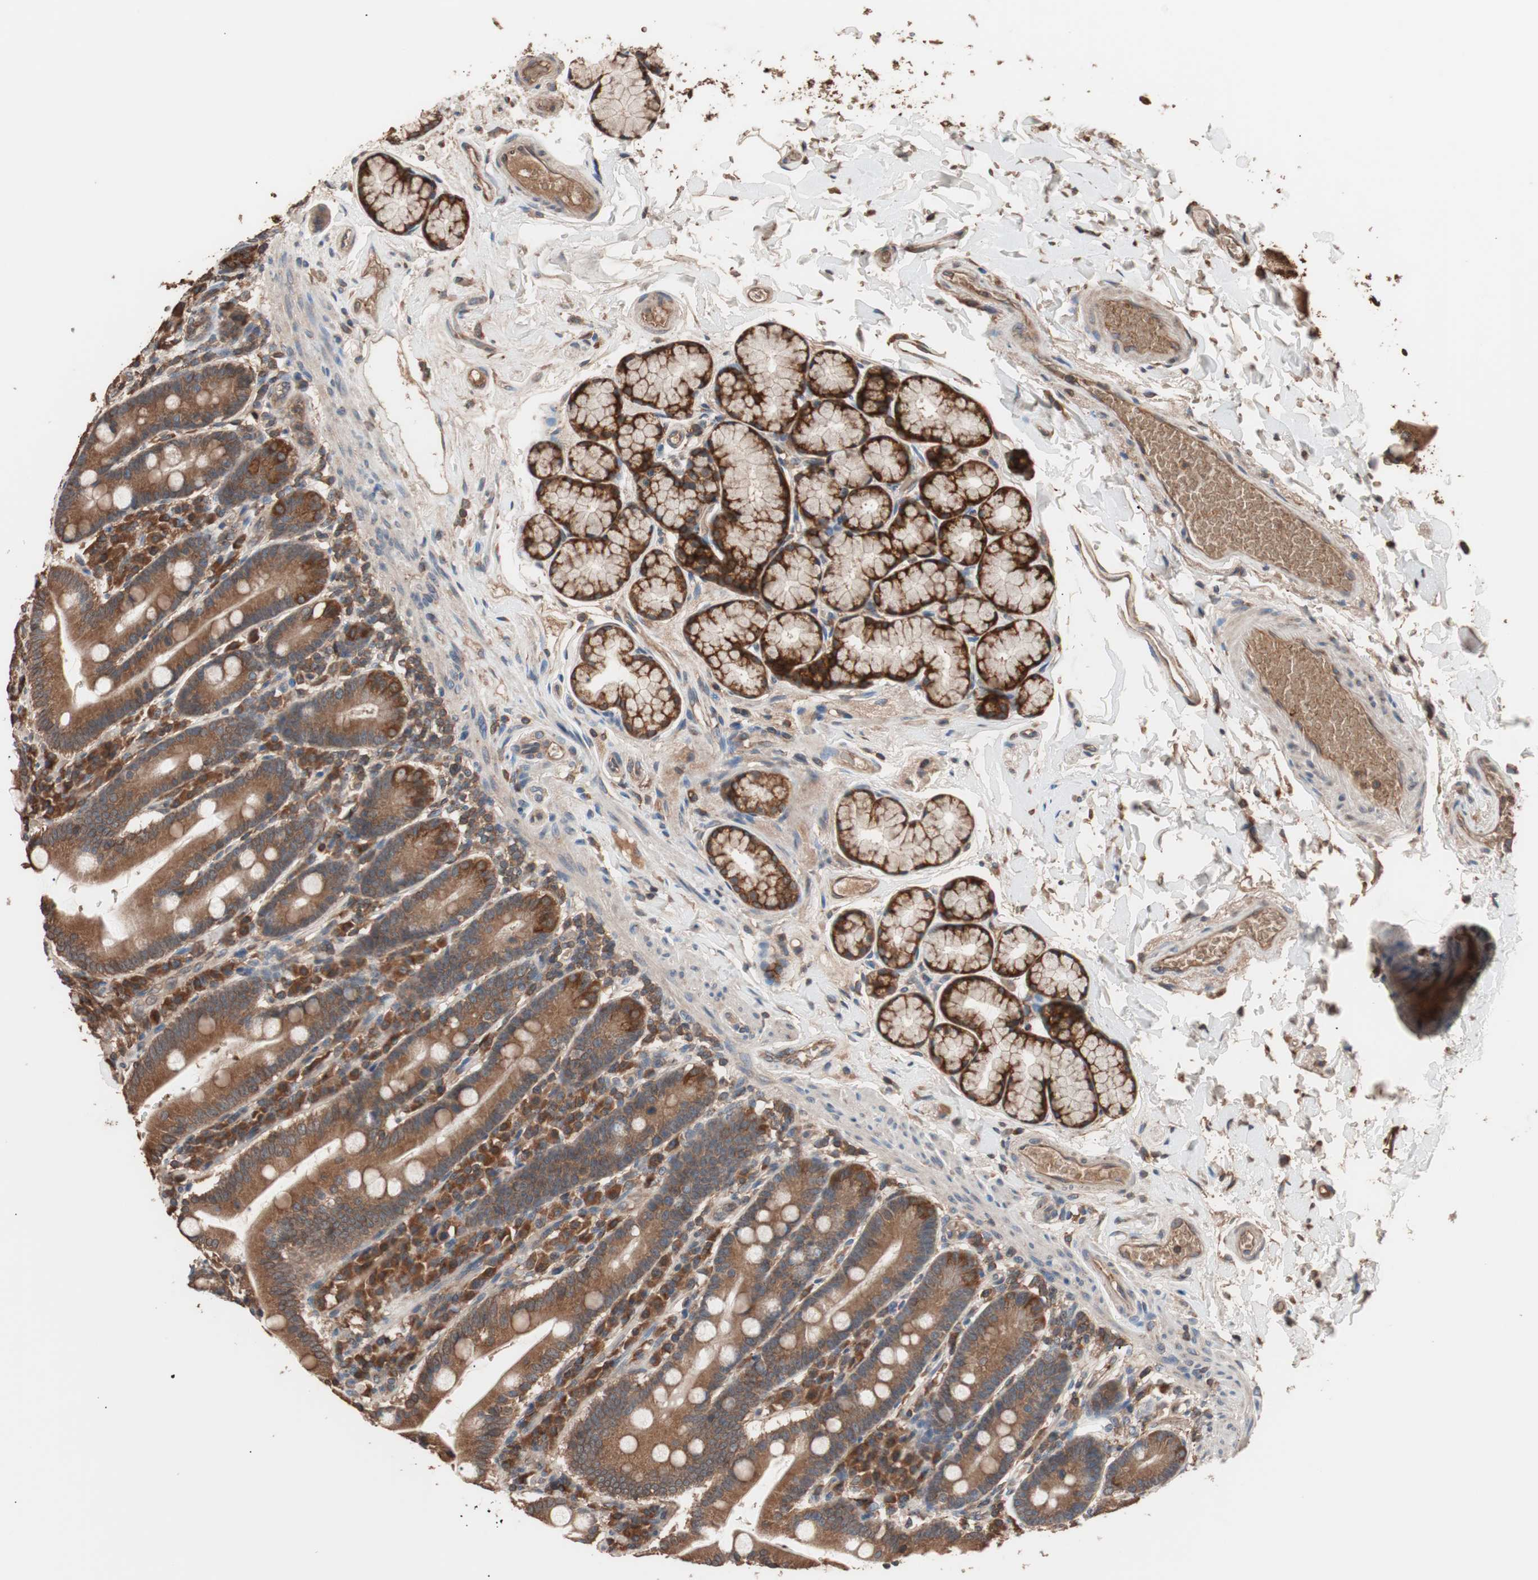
{"staining": {"intensity": "strong", "quantity": ">75%", "location": "cytoplasmic/membranous"}, "tissue": "duodenum", "cell_type": "Glandular cells", "image_type": "normal", "snomed": [{"axis": "morphology", "description": "Normal tissue, NOS"}, {"axis": "topography", "description": "Small intestine, NOS"}], "caption": "Brown immunohistochemical staining in normal human duodenum displays strong cytoplasmic/membranous staining in about >75% of glandular cells. The staining was performed using DAB (3,3'-diaminobenzidine), with brown indicating positive protein expression. Nuclei are stained blue with hematoxylin.", "gene": "GLYCTK", "patient": {"sex": "female", "age": 71}}